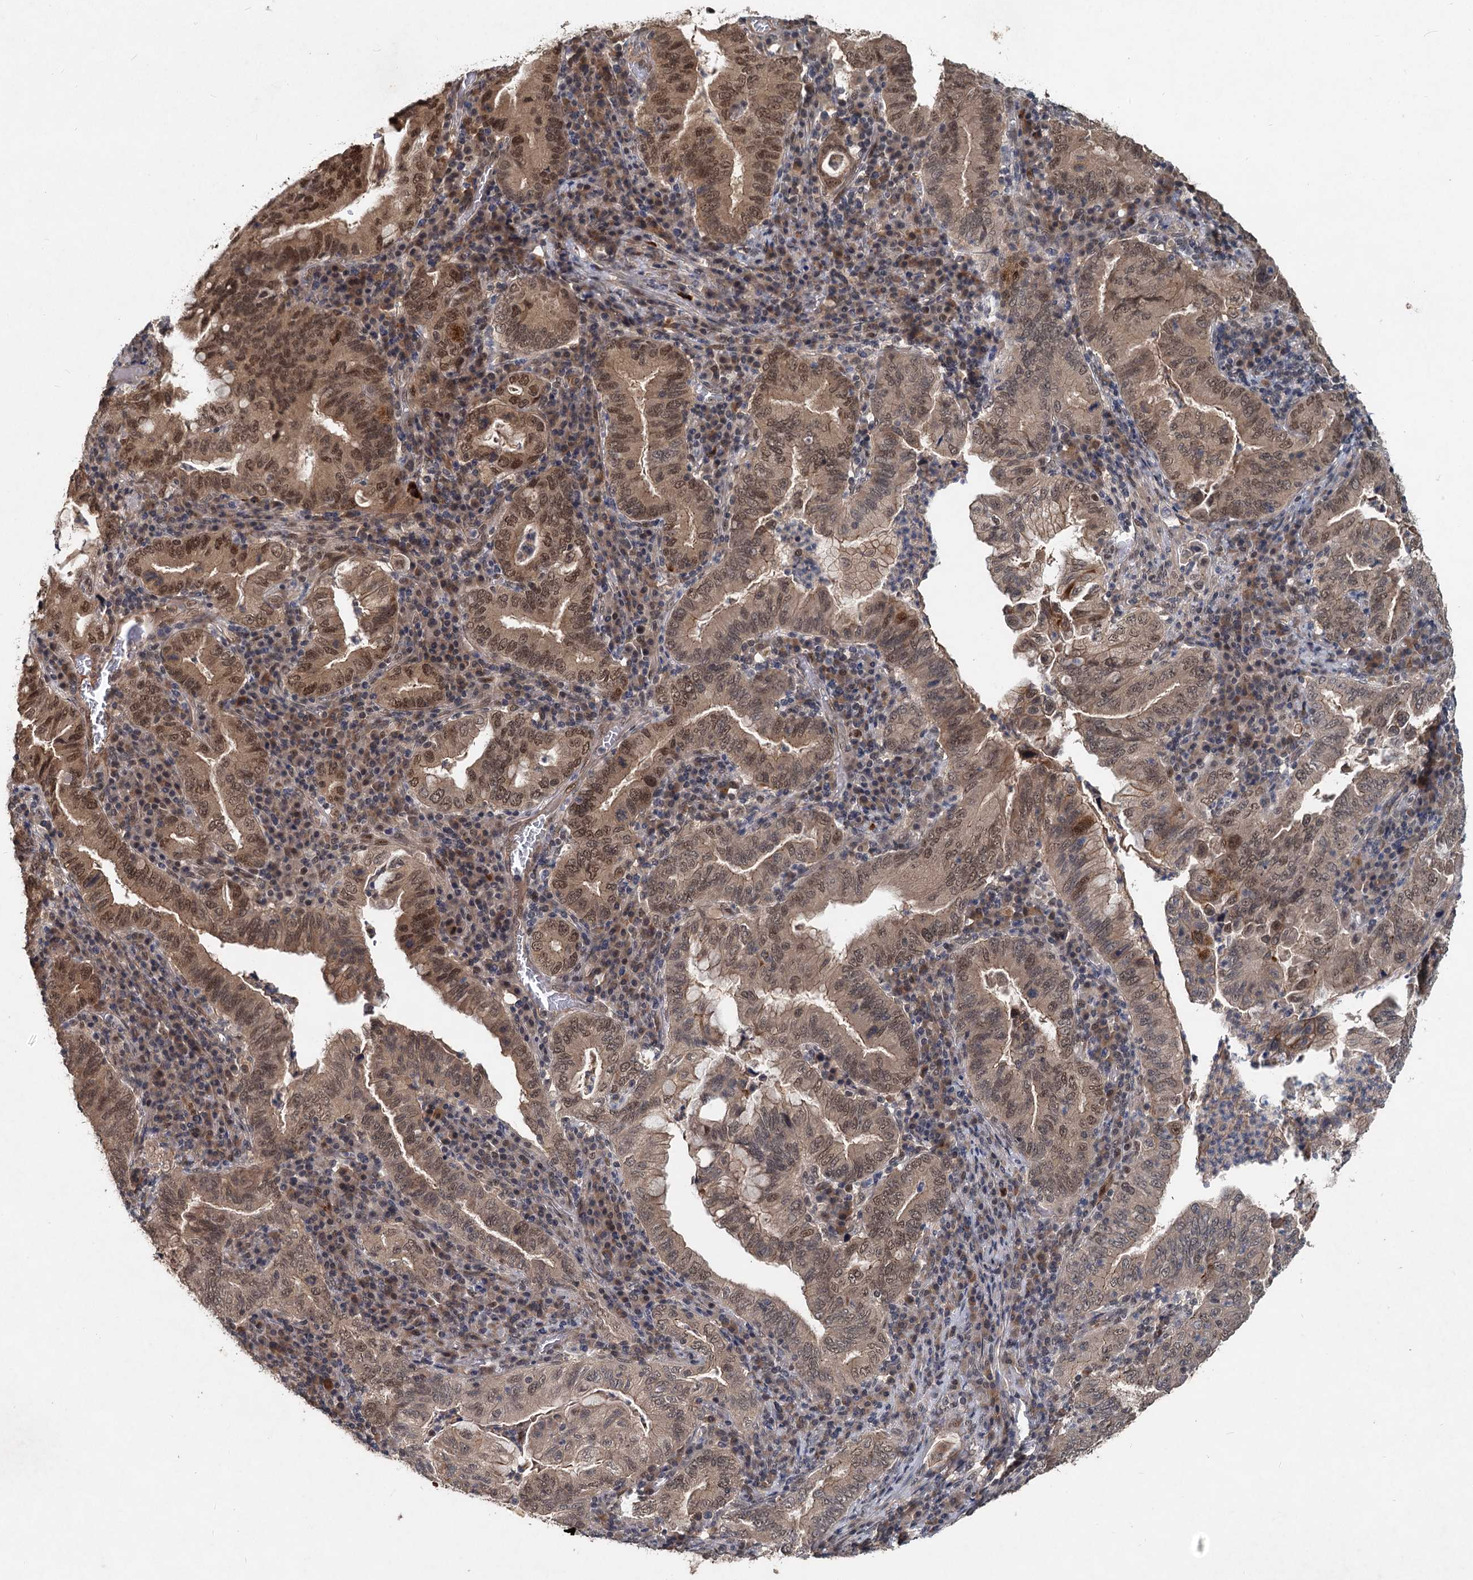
{"staining": {"intensity": "moderate", "quantity": ">75%", "location": "cytoplasmic/membranous,nuclear"}, "tissue": "stomach cancer", "cell_type": "Tumor cells", "image_type": "cancer", "snomed": [{"axis": "morphology", "description": "Normal tissue, NOS"}, {"axis": "morphology", "description": "Adenocarcinoma, NOS"}, {"axis": "topography", "description": "Esophagus"}, {"axis": "topography", "description": "Stomach, upper"}, {"axis": "topography", "description": "Peripheral nerve tissue"}], "caption": "A brown stain highlights moderate cytoplasmic/membranous and nuclear positivity of a protein in stomach cancer tumor cells. Ihc stains the protein of interest in brown and the nuclei are stained blue.", "gene": "RITA1", "patient": {"sex": "male", "age": 62}}